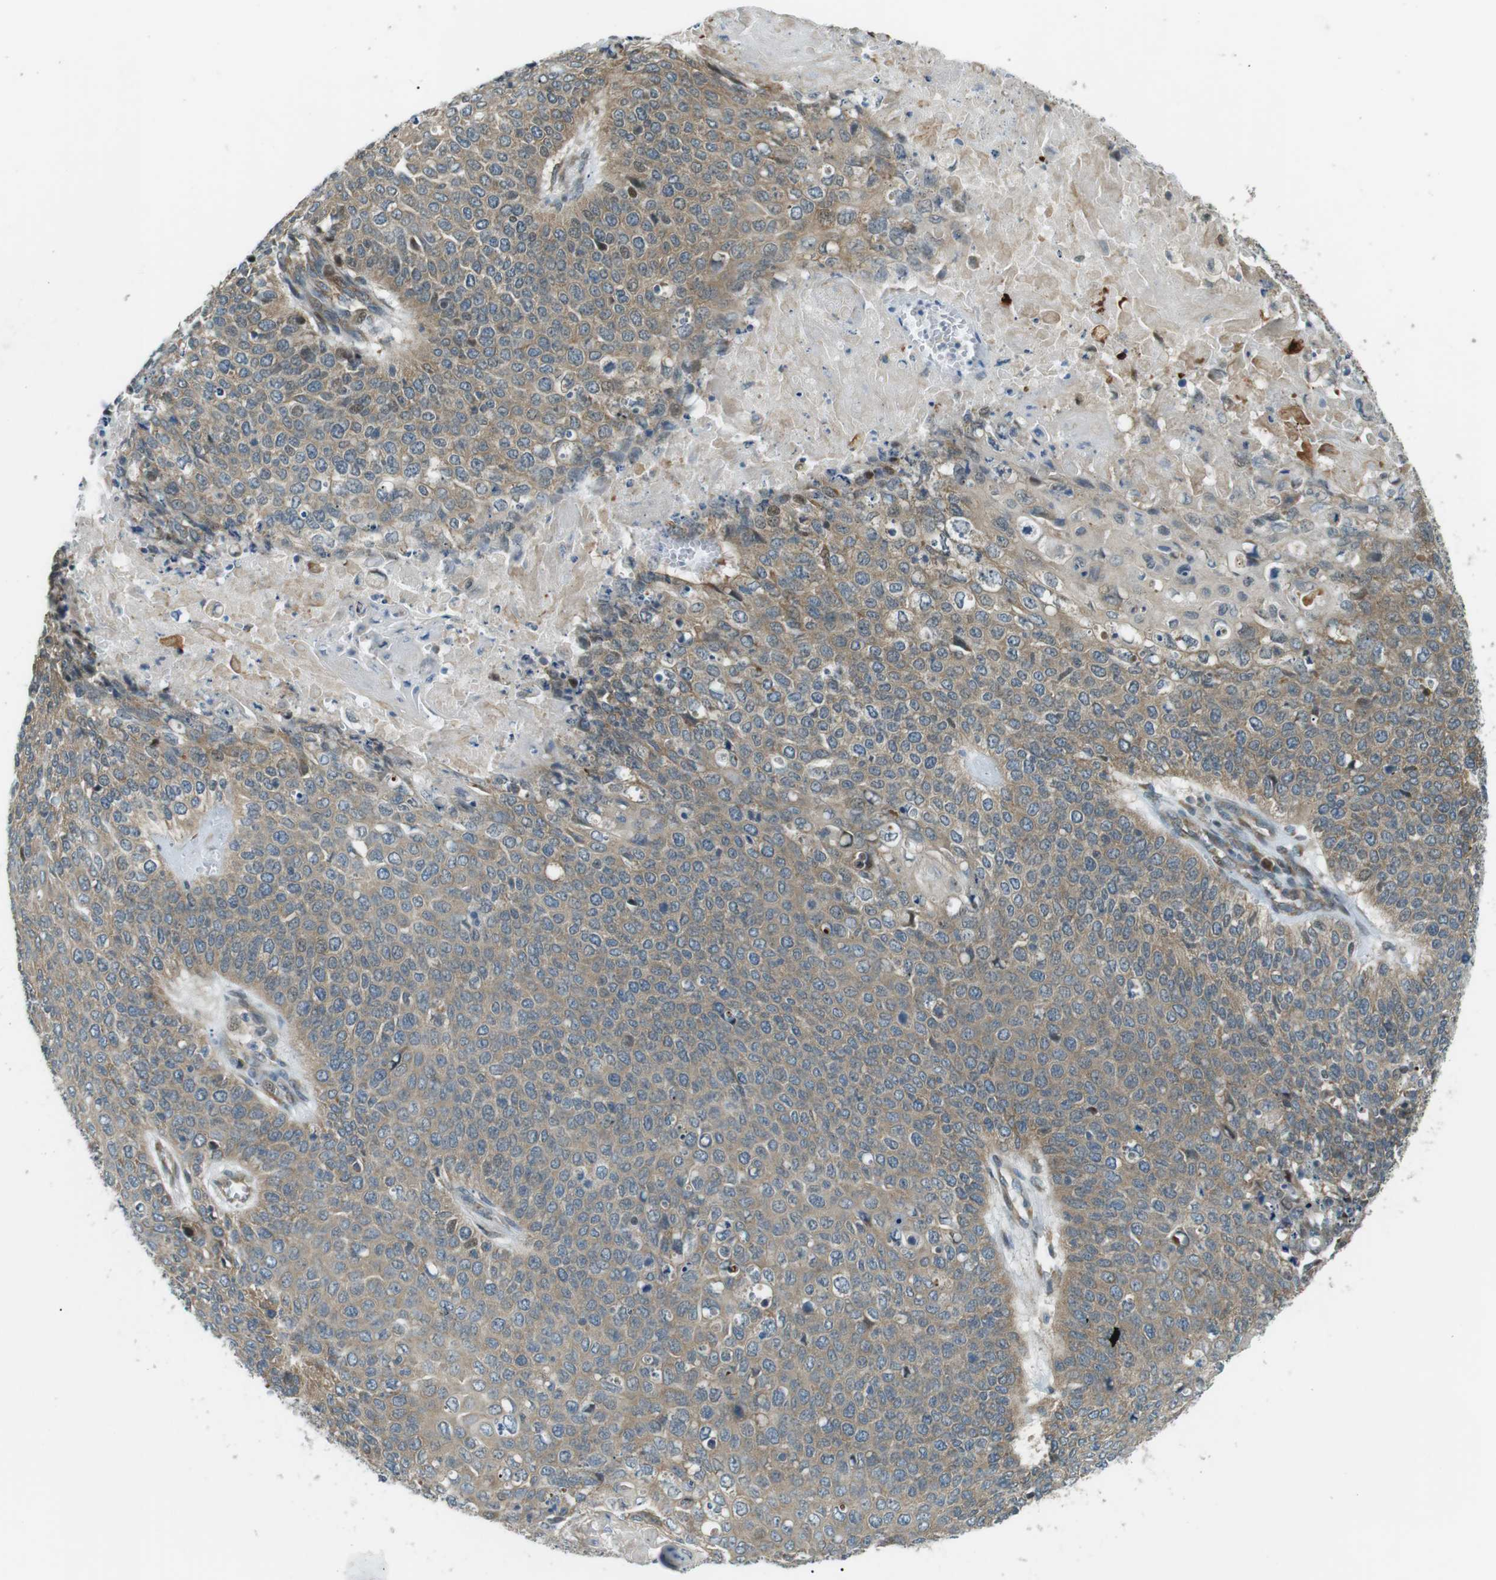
{"staining": {"intensity": "moderate", "quantity": ">75%", "location": "cytoplasmic/membranous,nuclear"}, "tissue": "cervical cancer", "cell_type": "Tumor cells", "image_type": "cancer", "snomed": [{"axis": "morphology", "description": "Squamous cell carcinoma, NOS"}, {"axis": "topography", "description": "Cervix"}], "caption": "Cervical squamous cell carcinoma stained for a protein exhibits moderate cytoplasmic/membranous and nuclear positivity in tumor cells.", "gene": "TMEM74", "patient": {"sex": "female", "age": 39}}